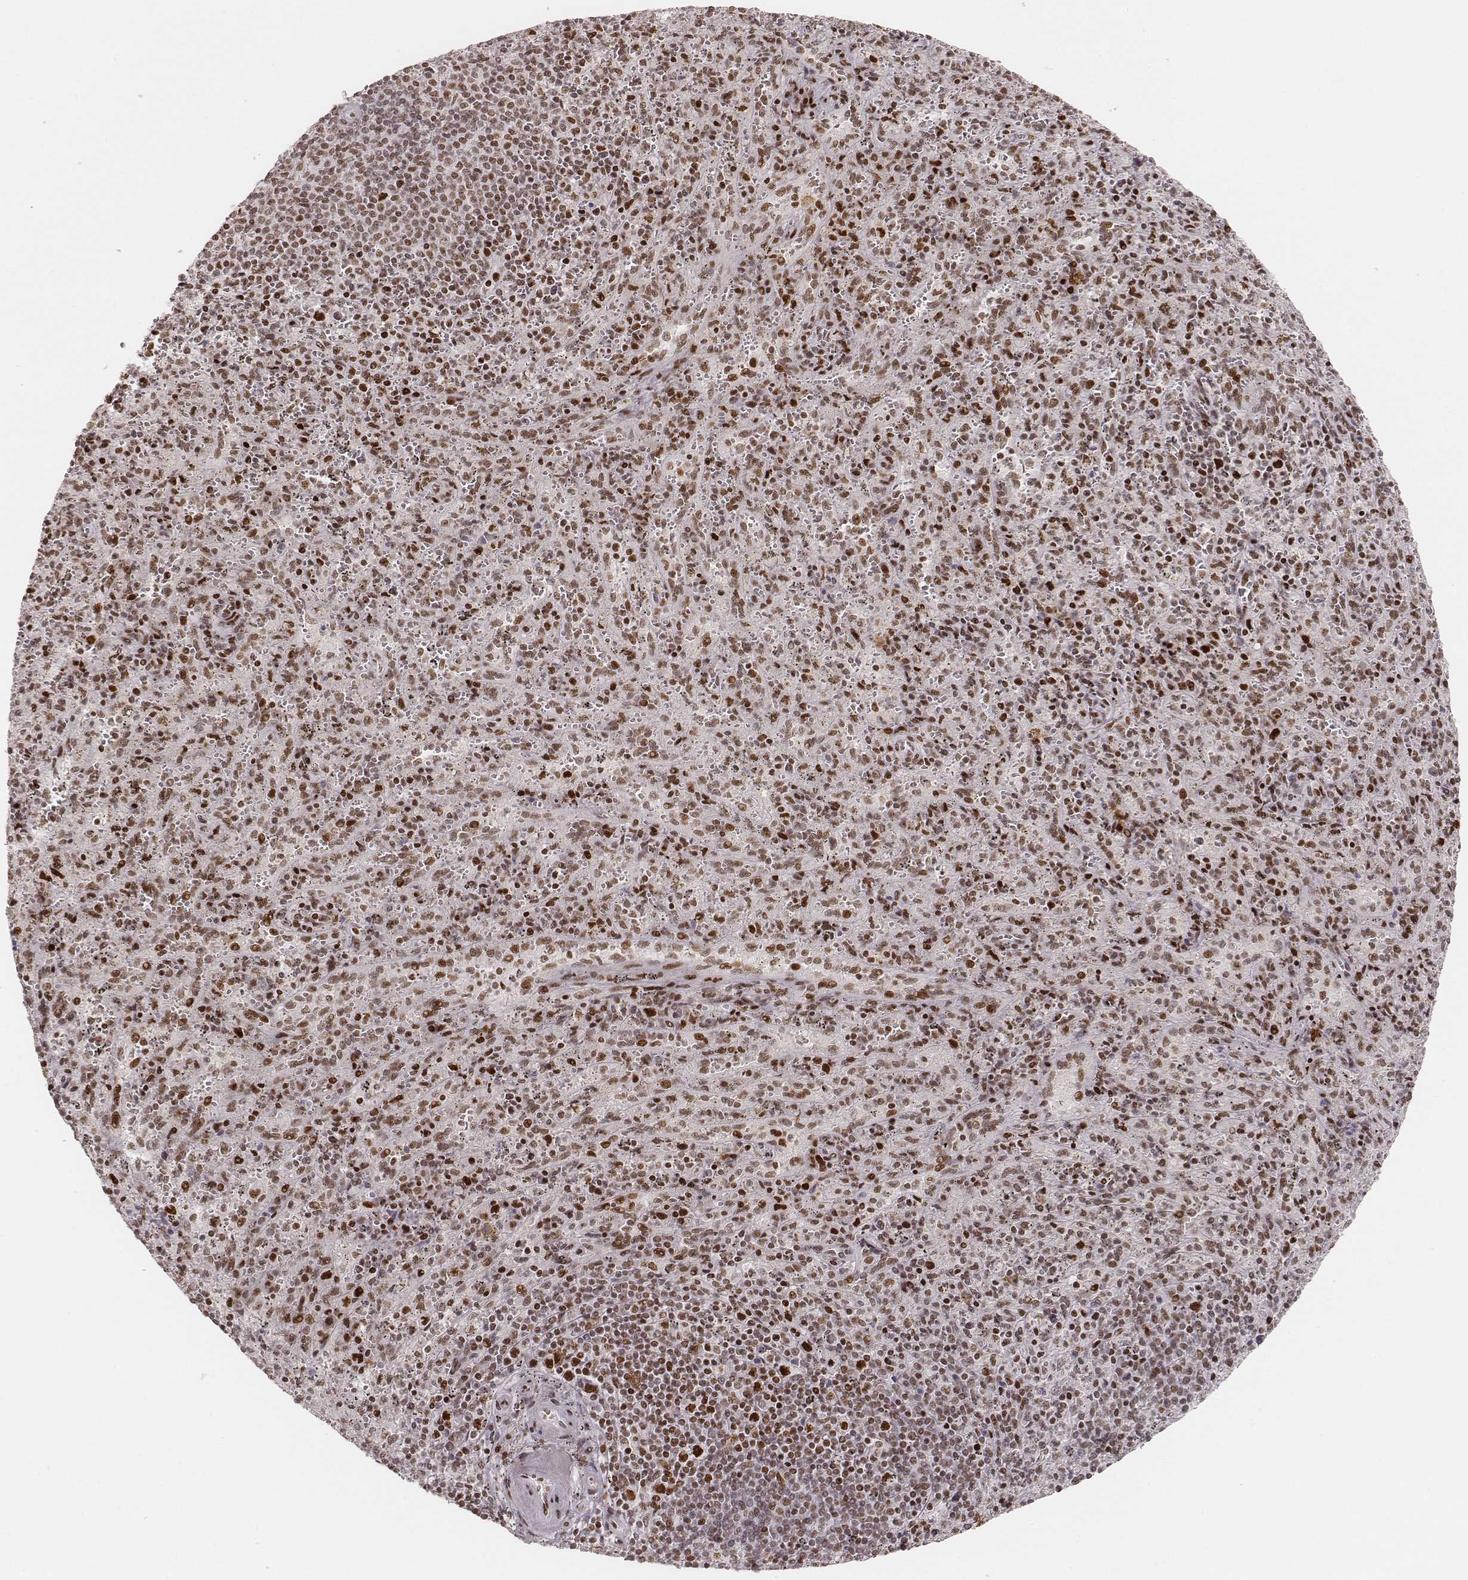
{"staining": {"intensity": "strong", "quantity": "<25%", "location": "nuclear"}, "tissue": "spleen", "cell_type": "Cells in red pulp", "image_type": "normal", "snomed": [{"axis": "morphology", "description": "Normal tissue, NOS"}, {"axis": "topography", "description": "Spleen"}], "caption": "IHC staining of normal spleen, which displays medium levels of strong nuclear expression in about <25% of cells in red pulp indicating strong nuclear protein staining. The staining was performed using DAB (brown) for protein detection and nuclei were counterstained in hematoxylin (blue).", "gene": "HNRNPC", "patient": {"sex": "male", "age": 57}}